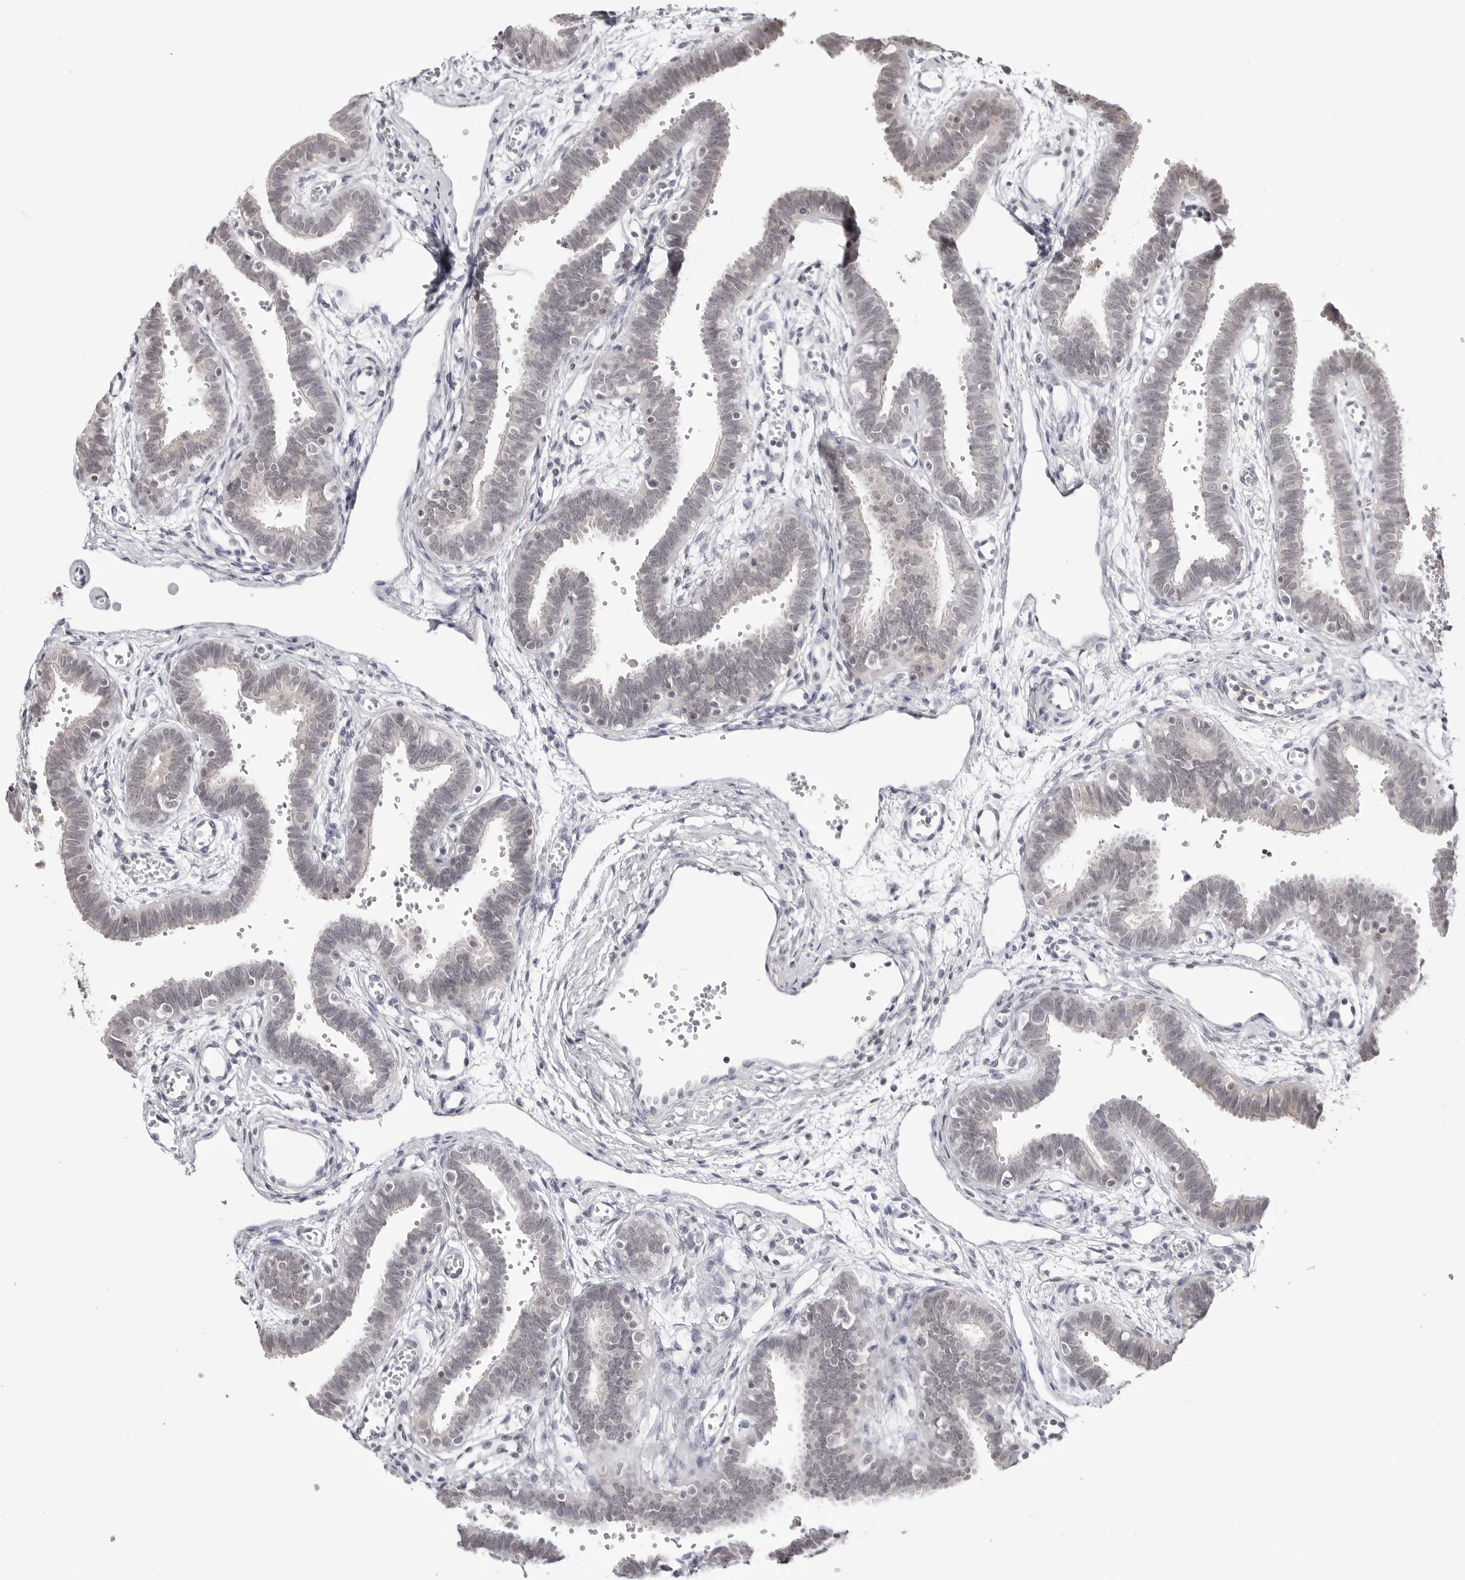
{"staining": {"intensity": "weak", "quantity": ">75%", "location": "cytoplasmic/membranous,nuclear"}, "tissue": "fallopian tube", "cell_type": "Glandular cells", "image_type": "normal", "snomed": [{"axis": "morphology", "description": "Normal tissue, NOS"}, {"axis": "topography", "description": "Fallopian tube"}, {"axis": "topography", "description": "Placenta"}], "caption": "High-power microscopy captured an immunohistochemistry (IHC) micrograph of unremarkable fallopian tube, revealing weak cytoplasmic/membranous,nuclear expression in approximately >75% of glandular cells.", "gene": "YWHAG", "patient": {"sex": "female", "age": 32}}